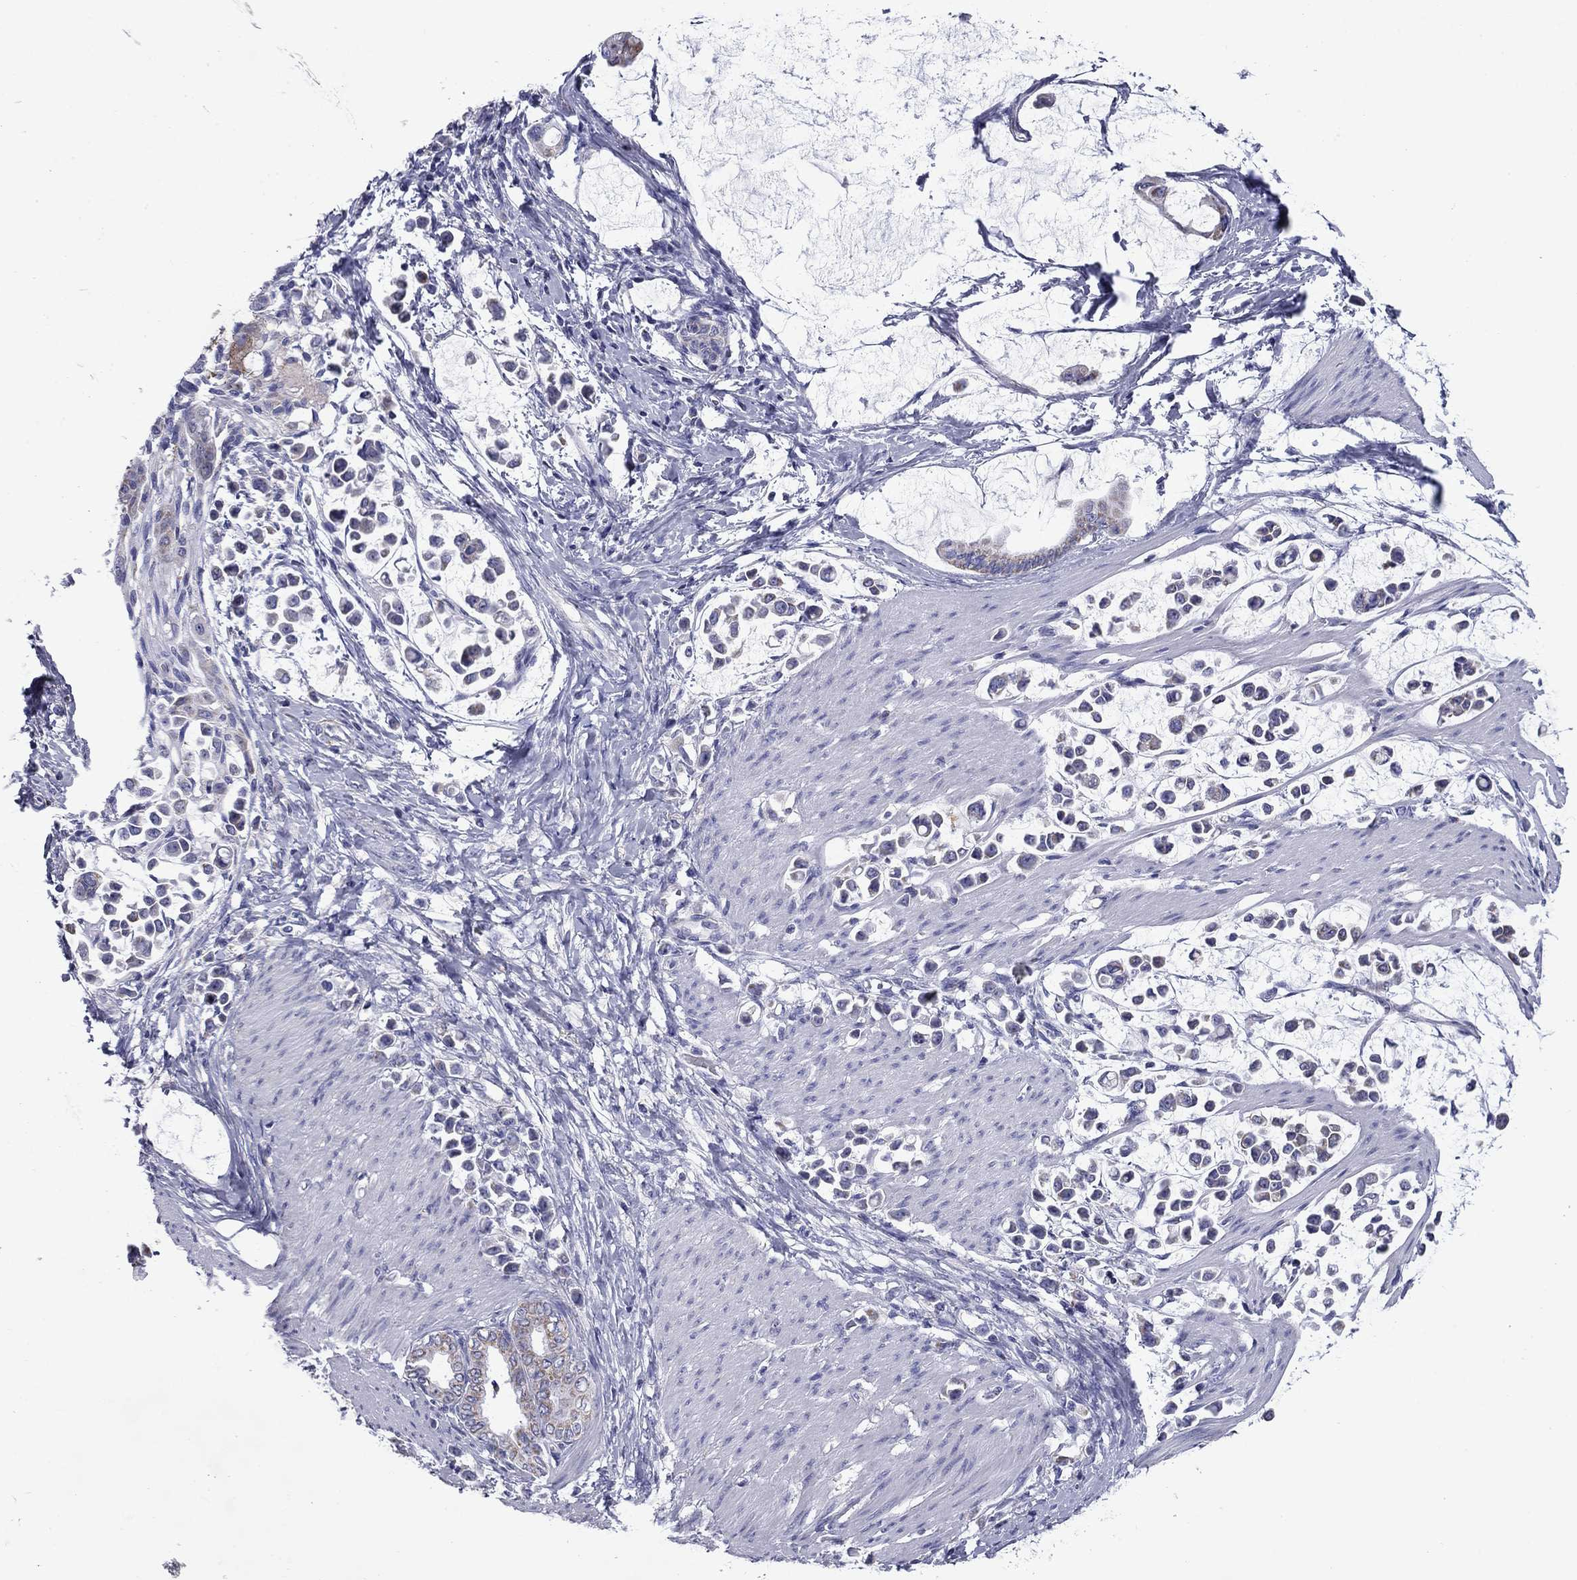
{"staining": {"intensity": "negative", "quantity": "none", "location": "none"}, "tissue": "stomach cancer", "cell_type": "Tumor cells", "image_type": "cancer", "snomed": [{"axis": "morphology", "description": "Adenocarcinoma, NOS"}, {"axis": "topography", "description": "Stomach"}], "caption": "IHC image of neoplastic tissue: stomach cancer (adenocarcinoma) stained with DAB shows no significant protein staining in tumor cells. (Immunohistochemistry (ihc), brightfield microscopy, high magnification).", "gene": "ACADSB", "patient": {"sex": "male", "age": 82}}